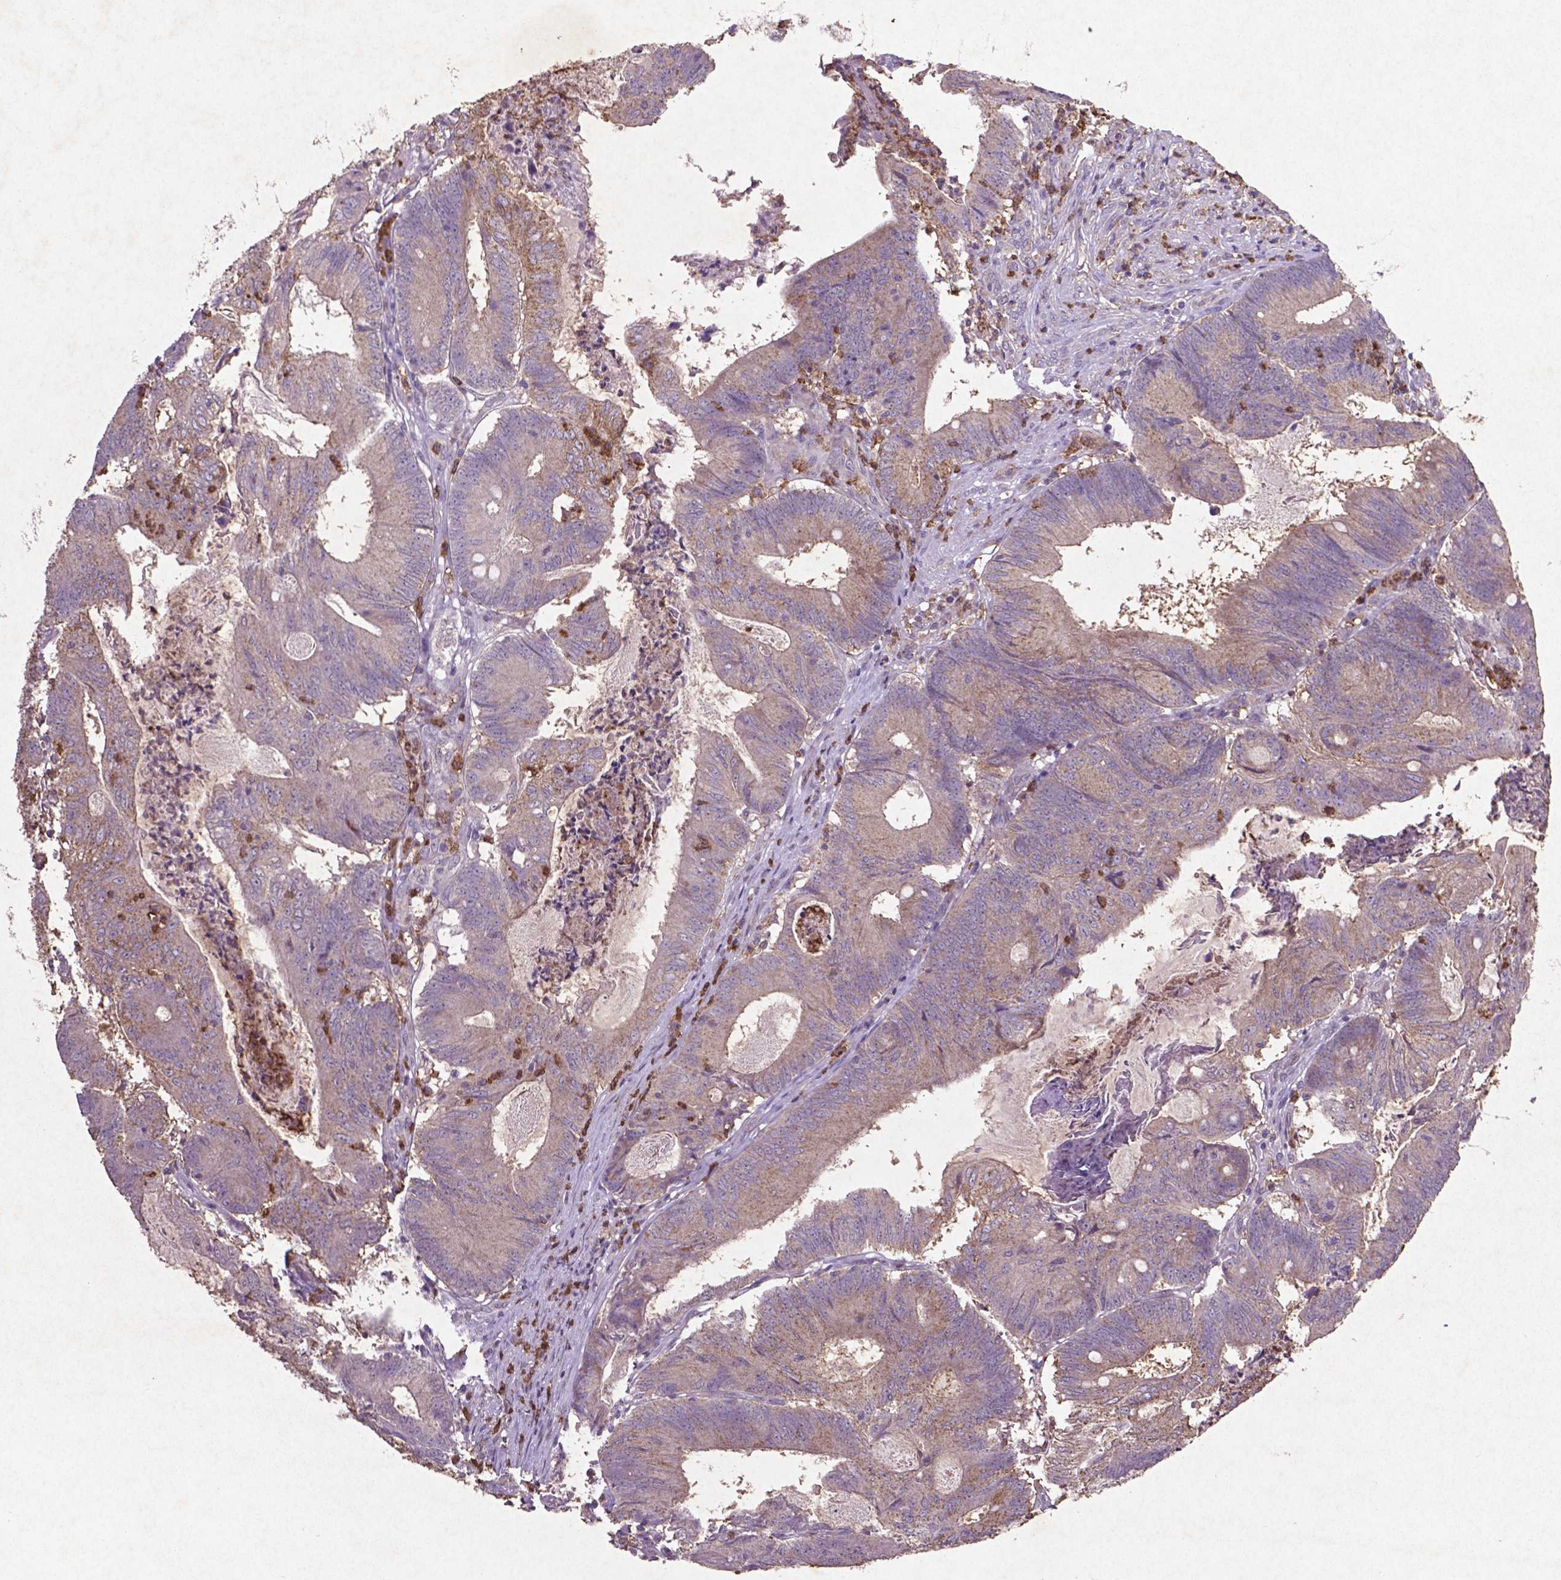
{"staining": {"intensity": "weak", "quantity": "<25%", "location": "cytoplasmic/membranous"}, "tissue": "colorectal cancer", "cell_type": "Tumor cells", "image_type": "cancer", "snomed": [{"axis": "morphology", "description": "Adenocarcinoma, NOS"}, {"axis": "topography", "description": "Colon"}], "caption": "Histopathology image shows no protein positivity in tumor cells of colorectal cancer (adenocarcinoma) tissue. Nuclei are stained in blue.", "gene": "MTOR", "patient": {"sex": "female", "age": 70}}